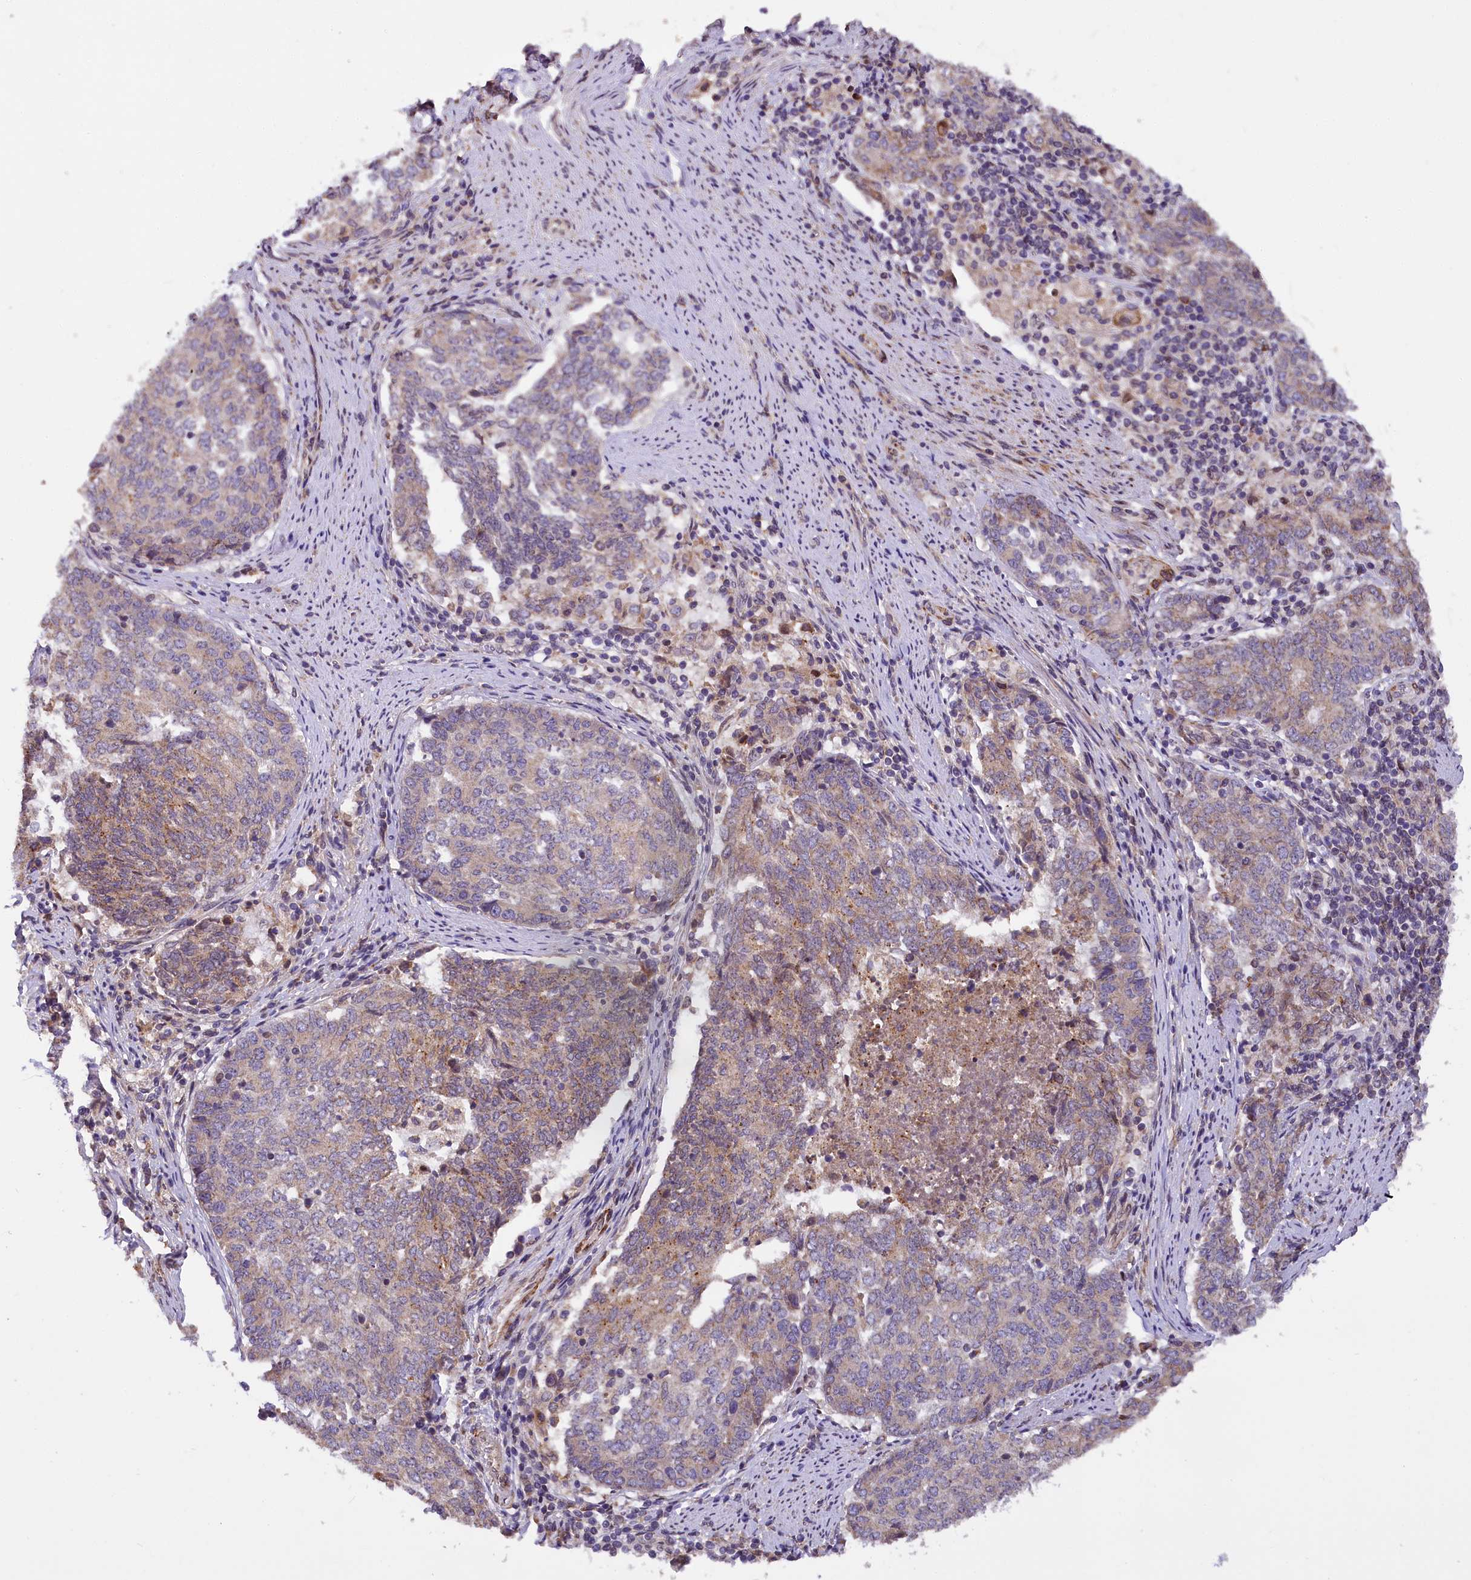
{"staining": {"intensity": "moderate", "quantity": "<25%", "location": "cytoplasmic/membranous"}, "tissue": "endometrial cancer", "cell_type": "Tumor cells", "image_type": "cancer", "snomed": [{"axis": "morphology", "description": "Adenocarcinoma, NOS"}, {"axis": "topography", "description": "Endometrium"}], "caption": "A low amount of moderate cytoplasmic/membranous staining is appreciated in about <25% of tumor cells in endometrial cancer (adenocarcinoma) tissue.", "gene": "SUPV3L1", "patient": {"sex": "female", "age": 80}}